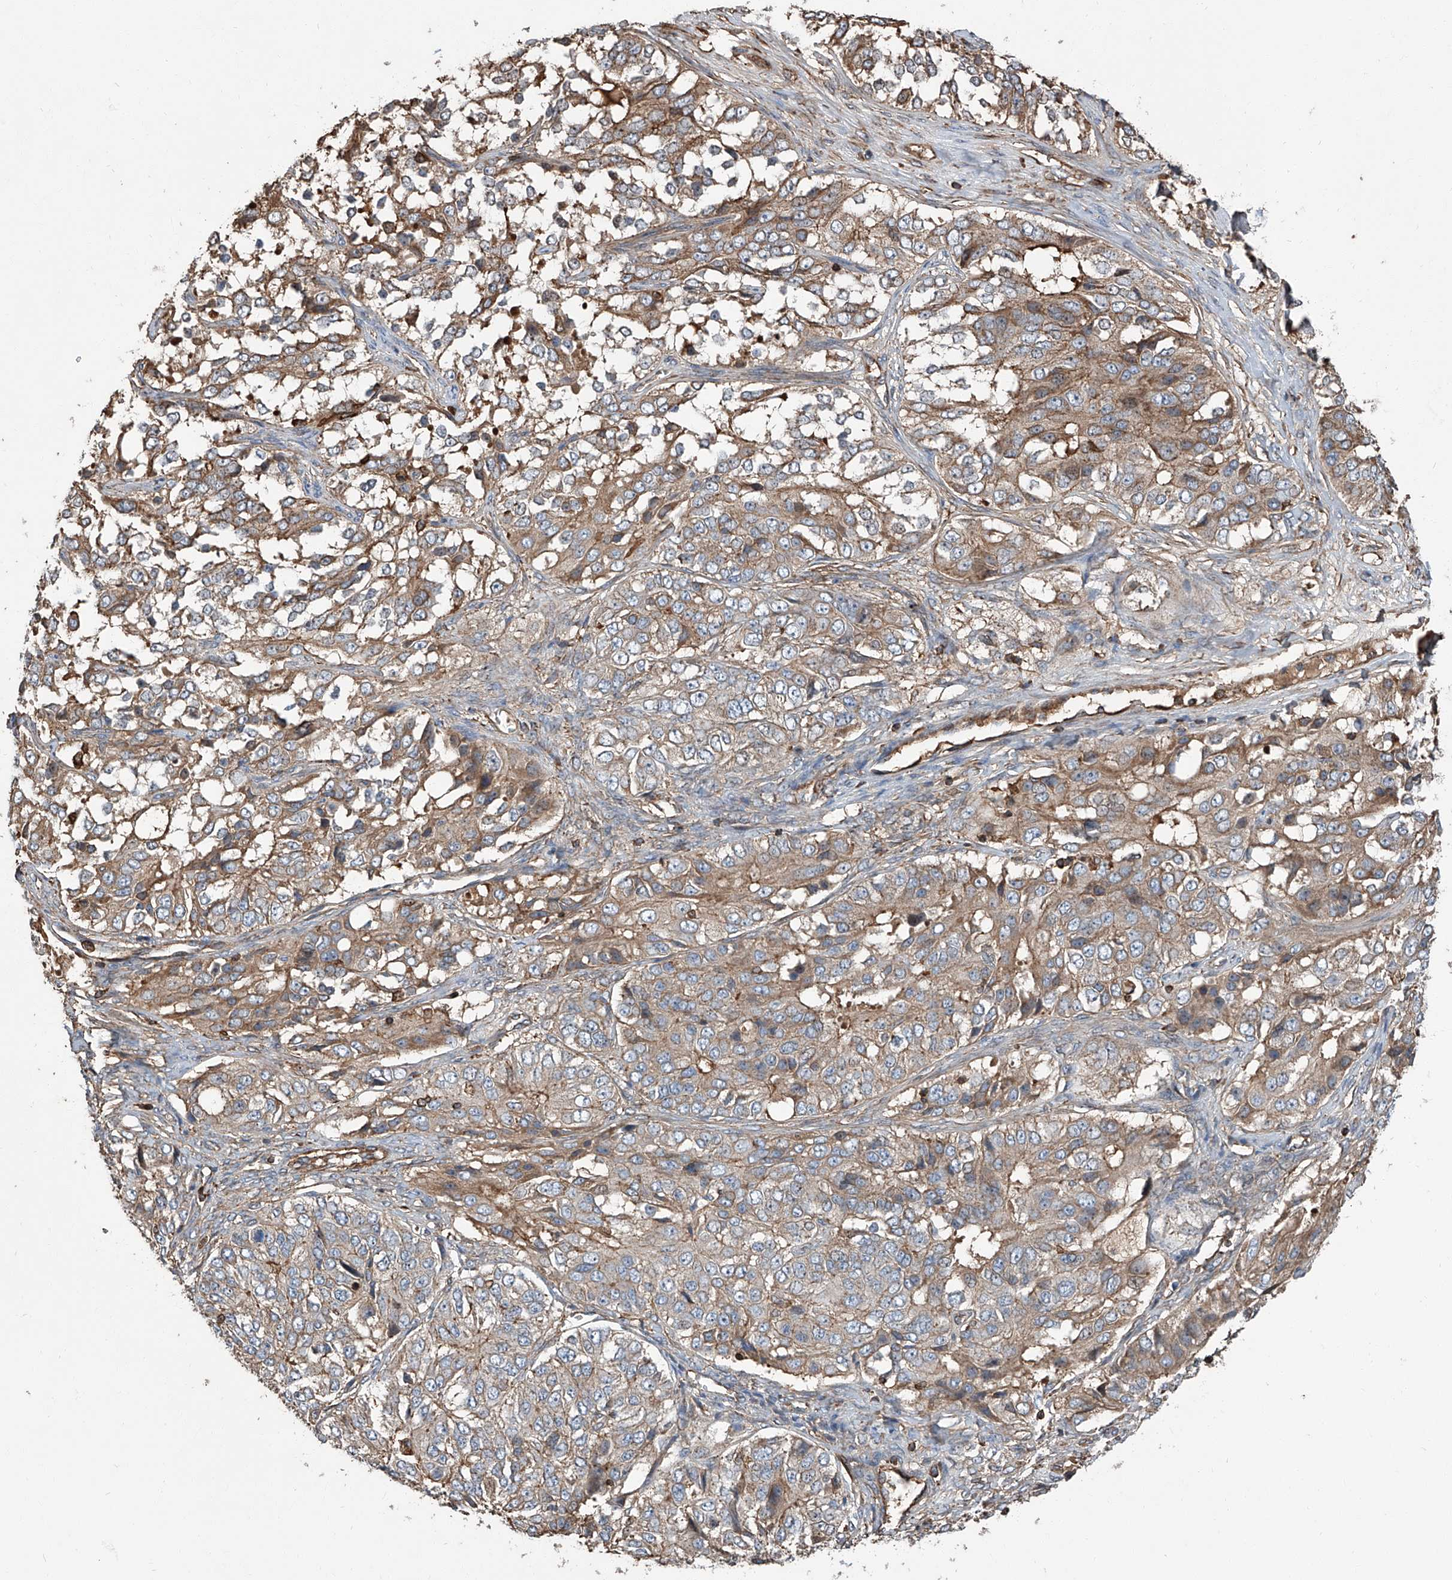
{"staining": {"intensity": "moderate", "quantity": "25%-75%", "location": "cytoplasmic/membranous"}, "tissue": "ovarian cancer", "cell_type": "Tumor cells", "image_type": "cancer", "snomed": [{"axis": "morphology", "description": "Carcinoma, endometroid"}, {"axis": "topography", "description": "Ovary"}], "caption": "Endometroid carcinoma (ovarian) stained for a protein (brown) demonstrates moderate cytoplasmic/membranous positive expression in about 25%-75% of tumor cells.", "gene": "PIEZO2", "patient": {"sex": "female", "age": 51}}